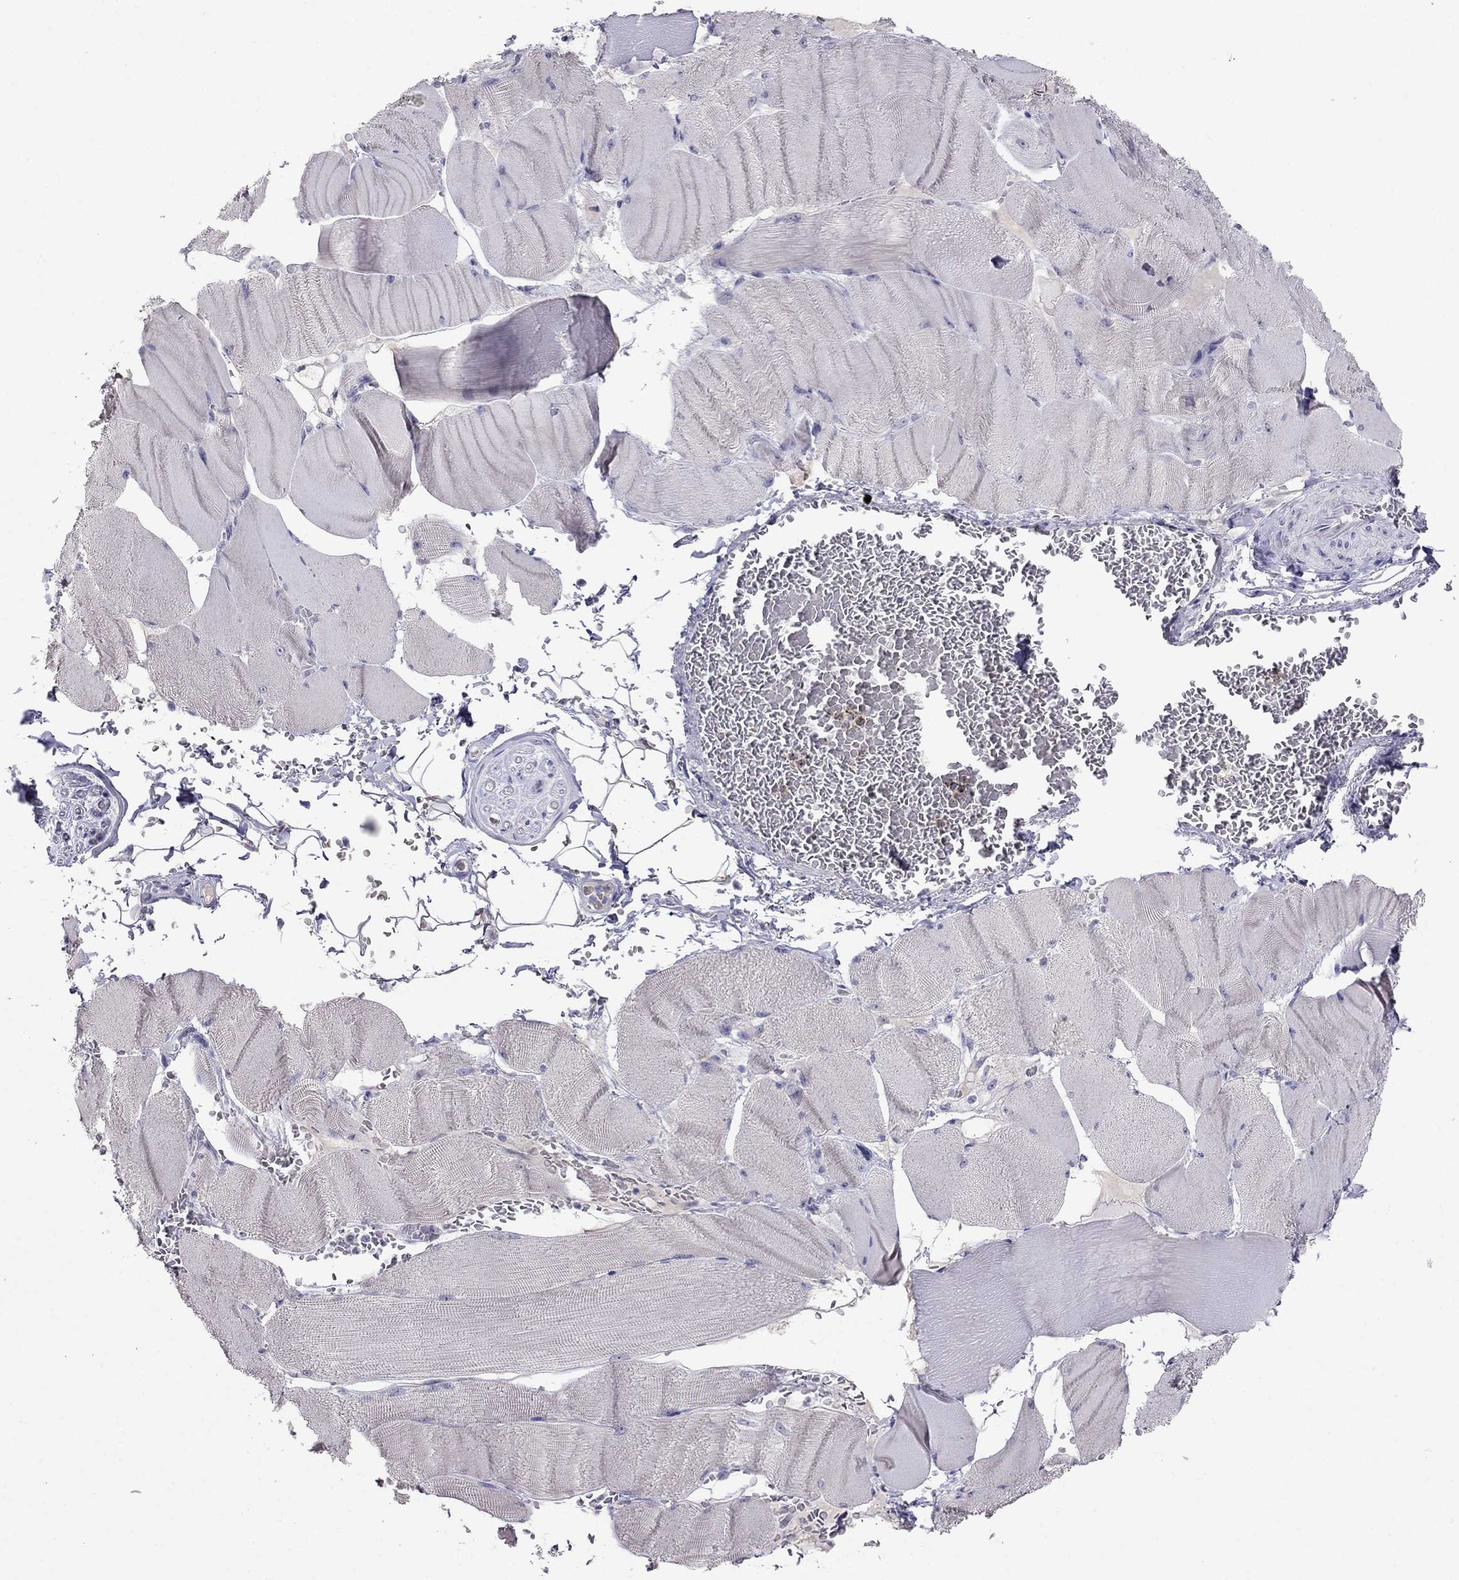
{"staining": {"intensity": "negative", "quantity": "none", "location": "none"}, "tissue": "skeletal muscle", "cell_type": "Myocytes", "image_type": "normal", "snomed": [{"axis": "morphology", "description": "Normal tissue, NOS"}, {"axis": "topography", "description": "Skeletal muscle"}], "caption": "Immunohistochemistry histopathology image of benign skeletal muscle: skeletal muscle stained with DAB shows no significant protein staining in myocytes.", "gene": "MYO3B", "patient": {"sex": "male", "age": 56}}